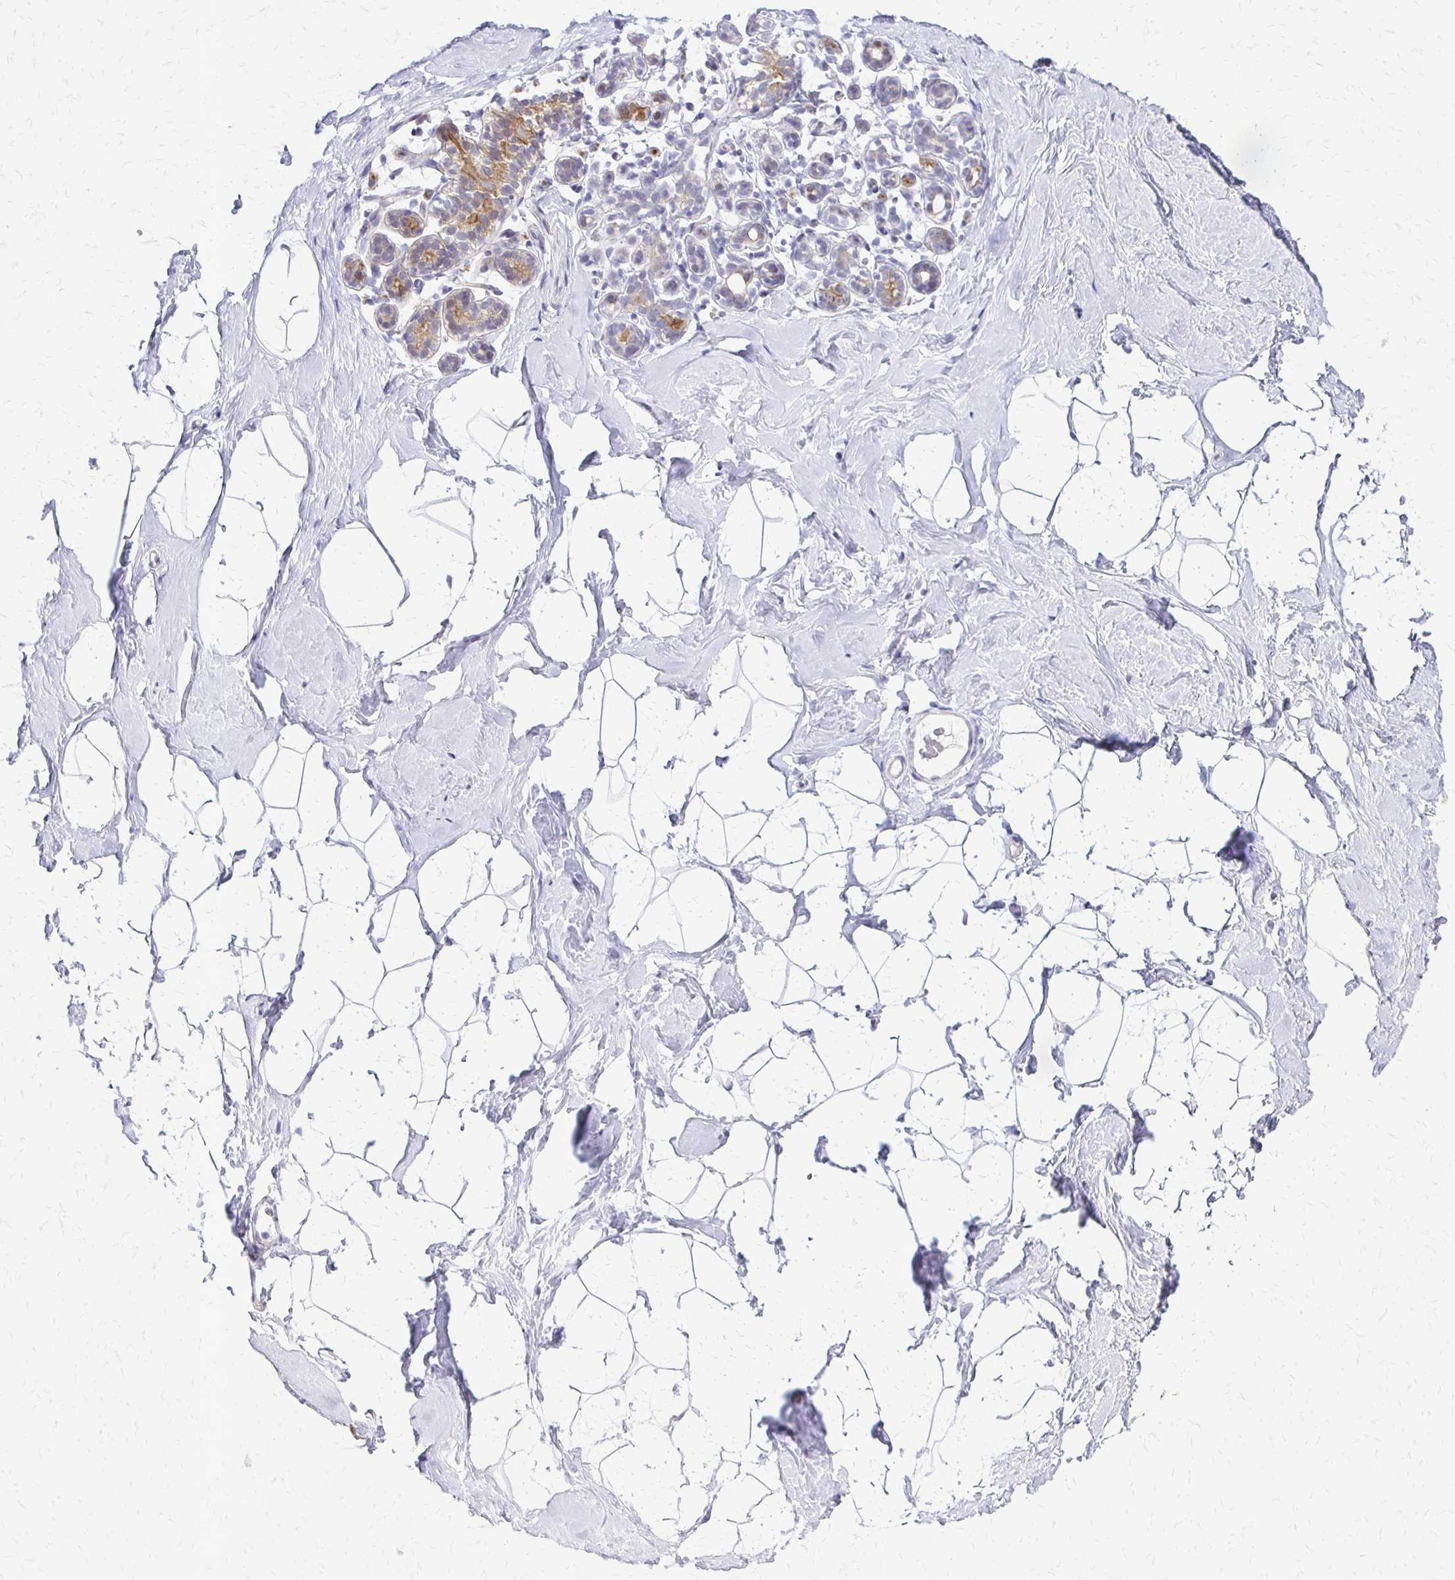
{"staining": {"intensity": "negative", "quantity": "none", "location": "none"}, "tissue": "breast", "cell_type": "Adipocytes", "image_type": "normal", "snomed": [{"axis": "morphology", "description": "Normal tissue, NOS"}, {"axis": "topography", "description": "Breast"}], "caption": "The image reveals no staining of adipocytes in benign breast.", "gene": "EPYC", "patient": {"sex": "female", "age": 32}}